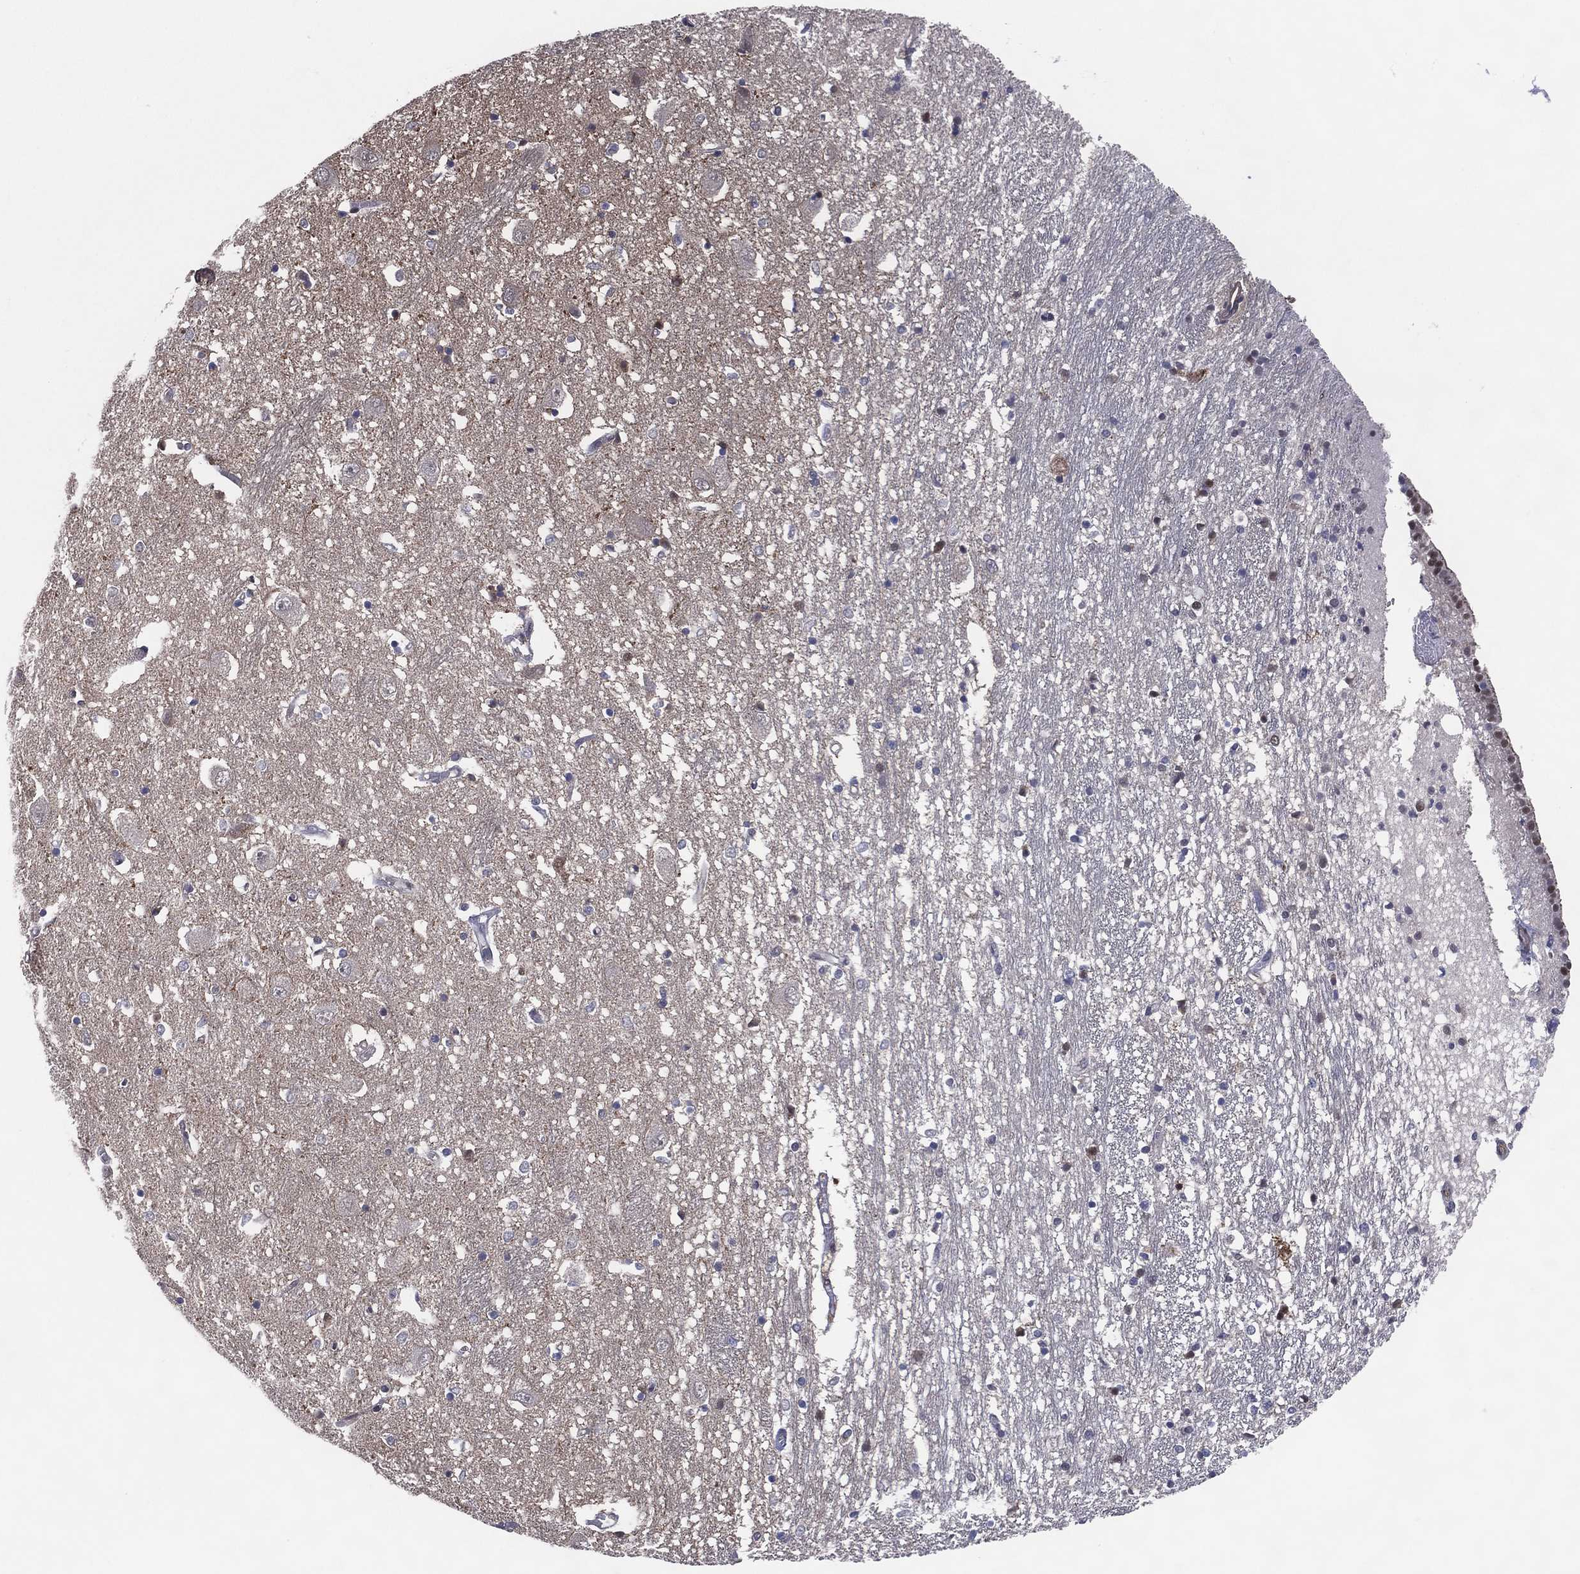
{"staining": {"intensity": "moderate", "quantity": "<25%", "location": "cytoplasmic/membranous"}, "tissue": "caudate", "cell_type": "Glial cells", "image_type": "normal", "snomed": [{"axis": "morphology", "description": "Normal tissue, NOS"}, {"axis": "topography", "description": "Lateral ventricle wall"}], "caption": "Caudate stained for a protein reveals moderate cytoplasmic/membranous positivity in glial cells. (Brightfield microscopy of DAB IHC at high magnification).", "gene": "ICOSLG", "patient": {"sex": "male", "age": 54}}